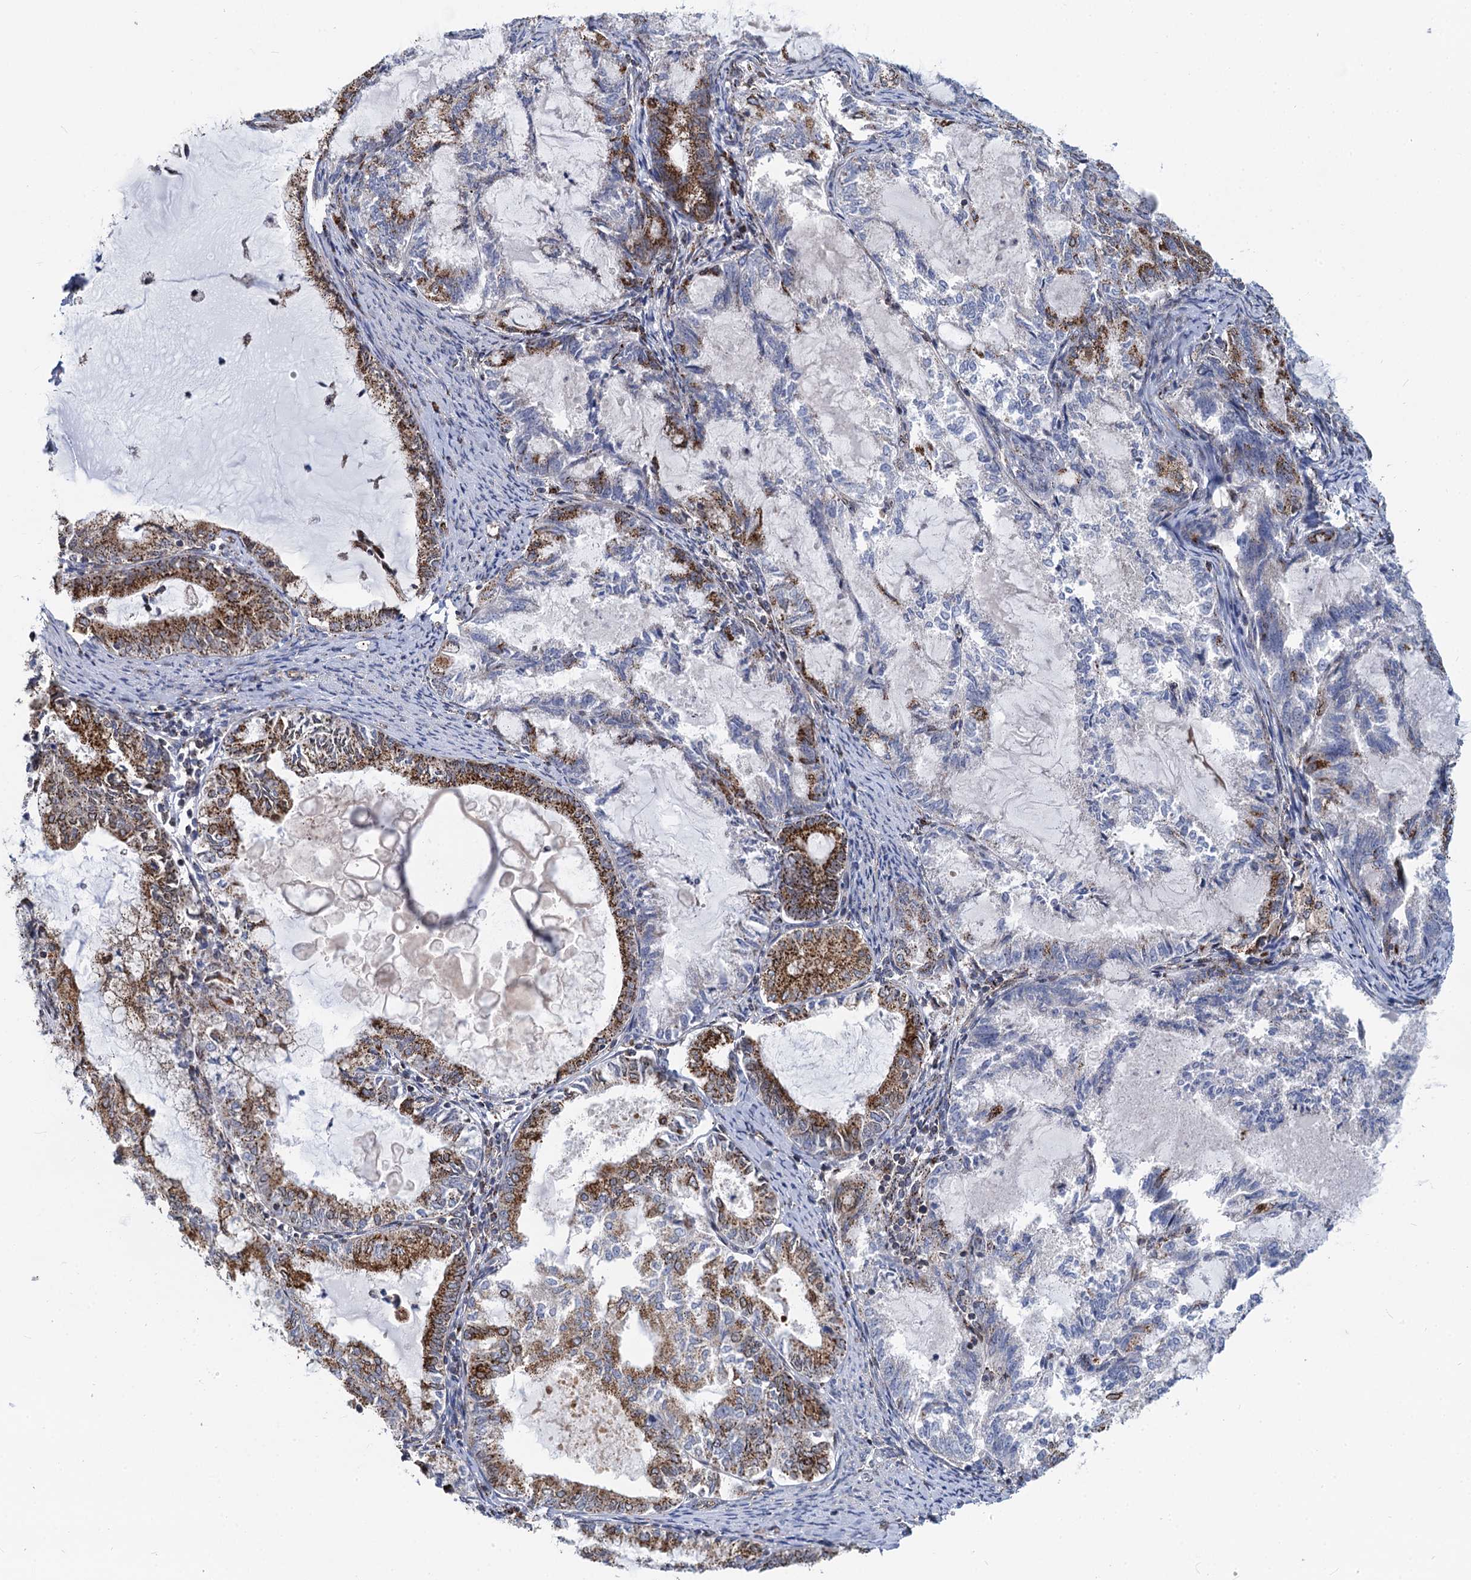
{"staining": {"intensity": "strong", "quantity": "25%-75%", "location": "cytoplasmic/membranous"}, "tissue": "endometrial cancer", "cell_type": "Tumor cells", "image_type": "cancer", "snomed": [{"axis": "morphology", "description": "Adenocarcinoma, NOS"}, {"axis": "topography", "description": "Endometrium"}], "caption": "This is an image of immunohistochemistry (IHC) staining of adenocarcinoma (endometrial), which shows strong staining in the cytoplasmic/membranous of tumor cells.", "gene": "SUPT20H", "patient": {"sex": "female", "age": 86}}